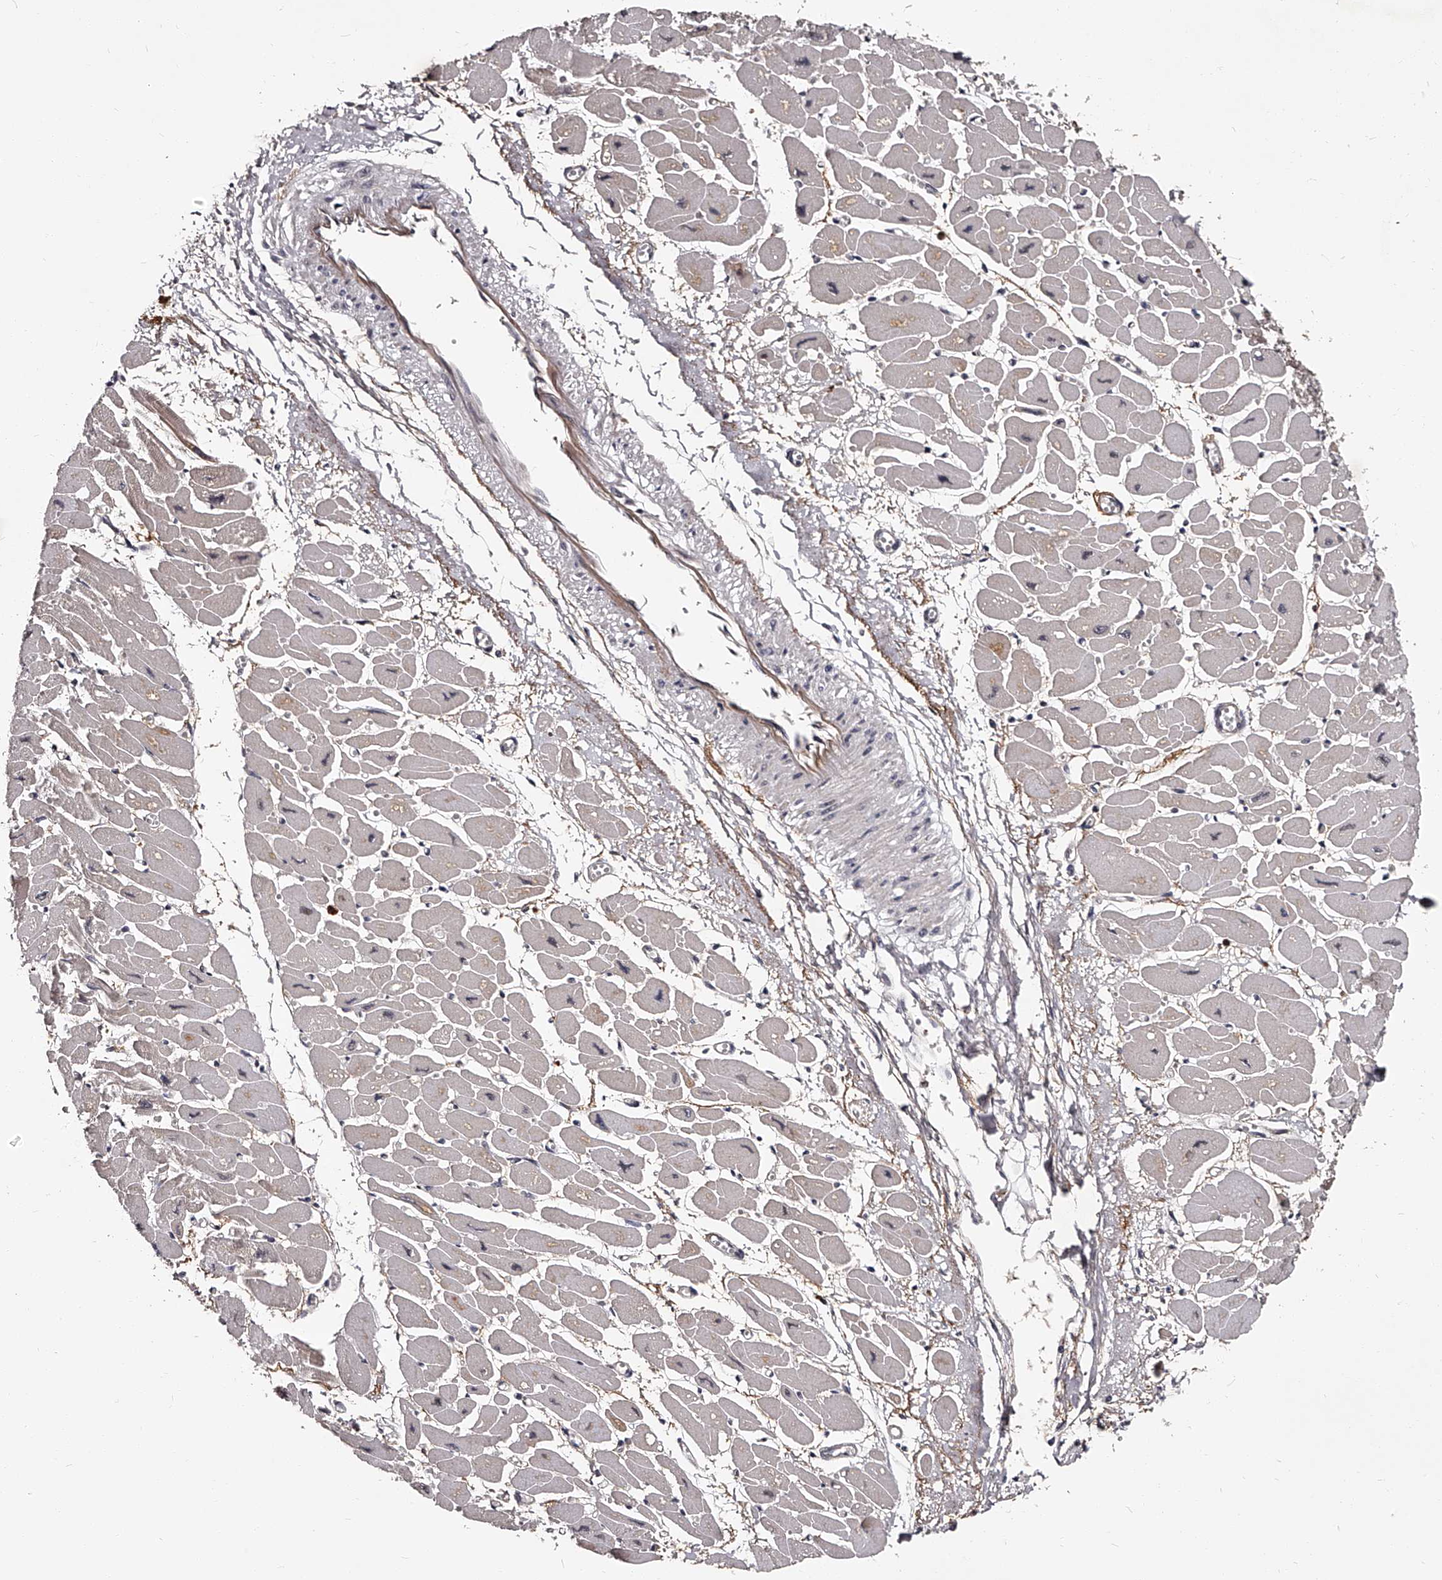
{"staining": {"intensity": "negative", "quantity": "none", "location": "none"}, "tissue": "heart muscle", "cell_type": "Cardiomyocytes", "image_type": "normal", "snomed": [{"axis": "morphology", "description": "Normal tissue, NOS"}, {"axis": "topography", "description": "Heart"}], "caption": "This is a image of IHC staining of normal heart muscle, which shows no positivity in cardiomyocytes.", "gene": "RSC1A1", "patient": {"sex": "female", "age": 54}}